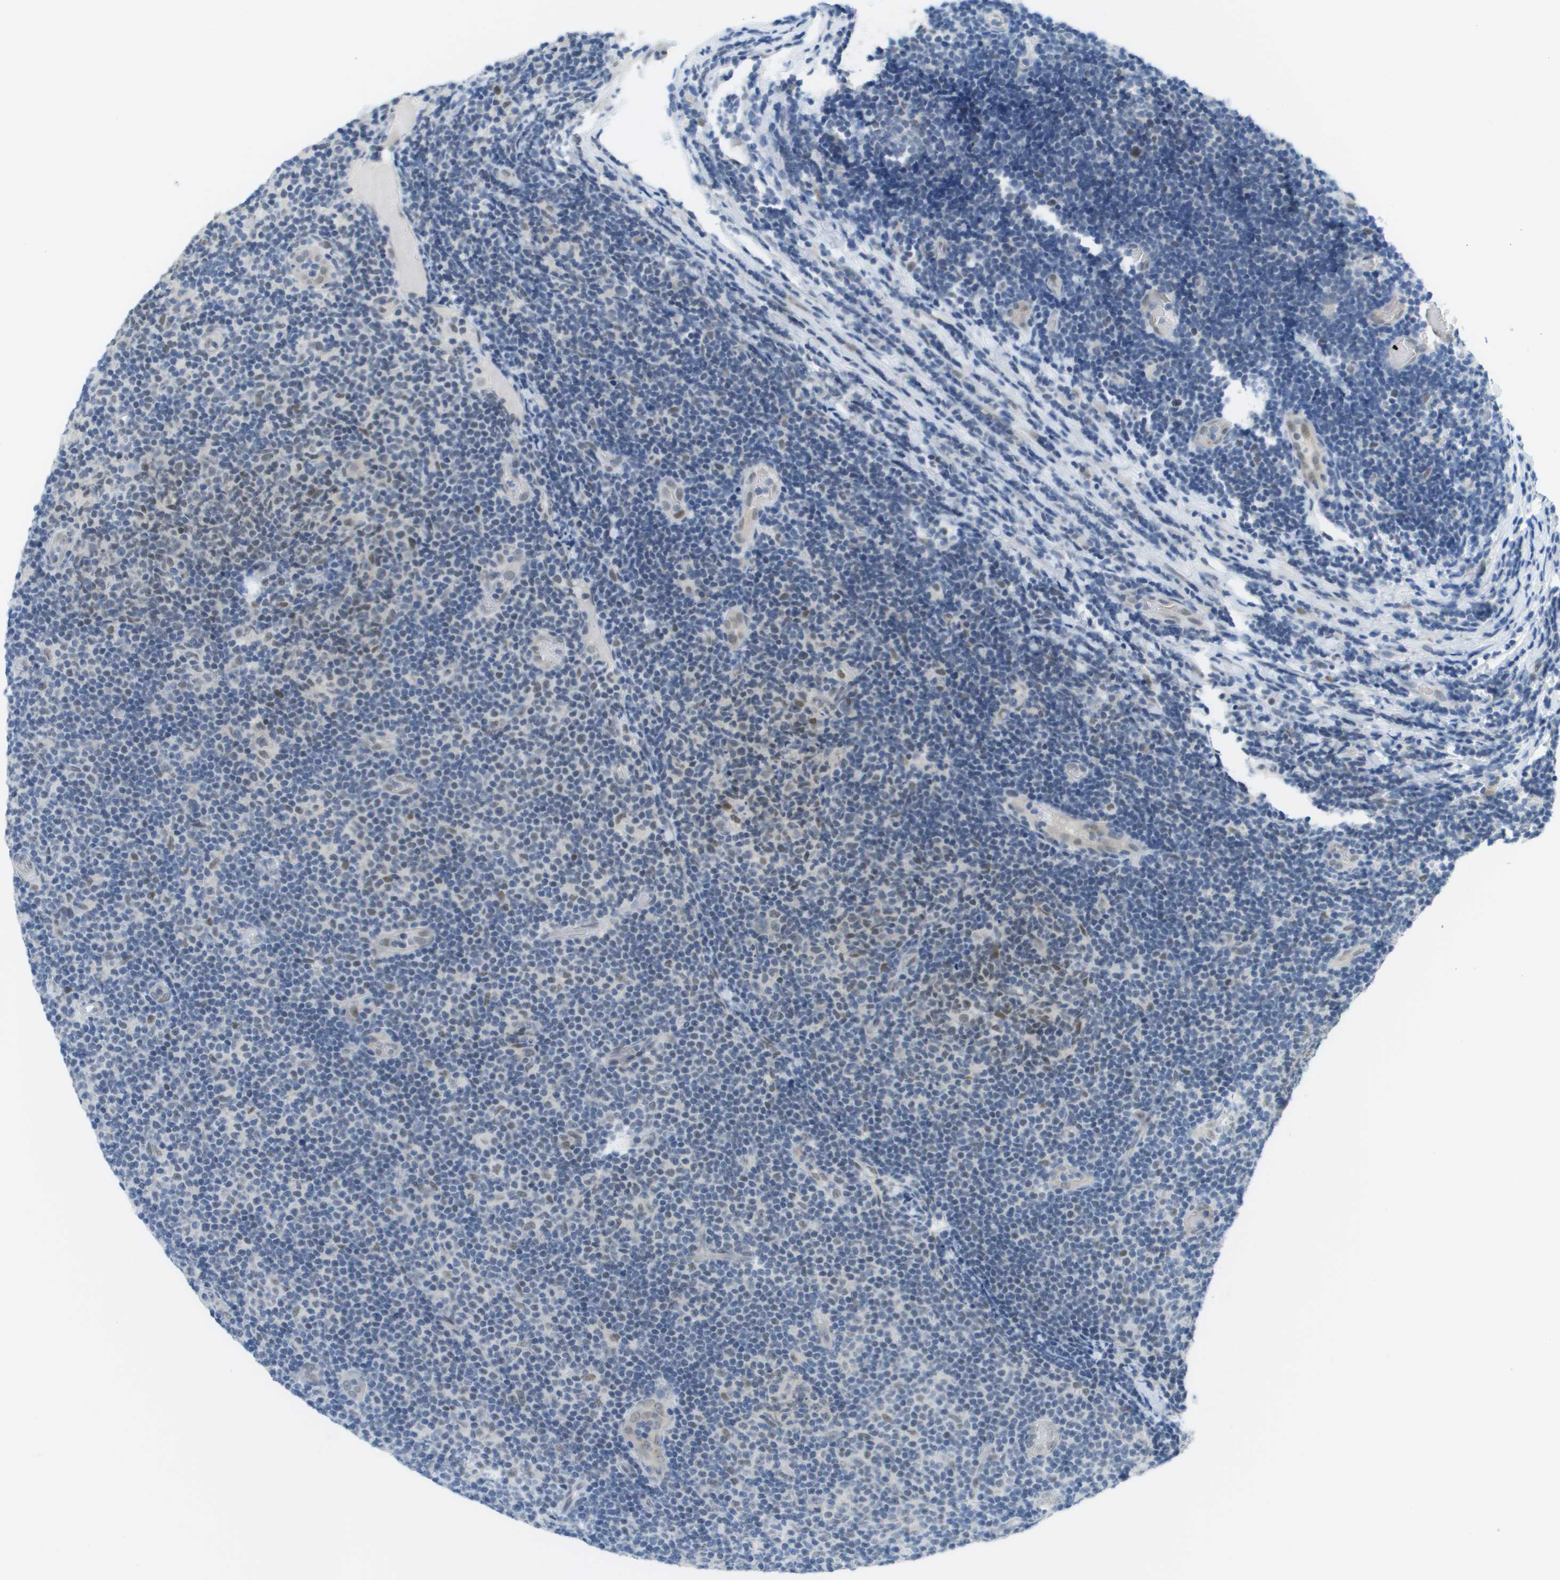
{"staining": {"intensity": "moderate", "quantity": "<25%", "location": "nuclear"}, "tissue": "lymphoma", "cell_type": "Tumor cells", "image_type": "cancer", "snomed": [{"axis": "morphology", "description": "Malignant lymphoma, non-Hodgkin's type, Low grade"}, {"axis": "topography", "description": "Lymph node"}], "caption": "Malignant lymphoma, non-Hodgkin's type (low-grade) tissue reveals moderate nuclear positivity in approximately <25% of tumor cells, visualized by immunohistochemistry.", "gene": "ARID1B", "patient": {"sex": "male", "age": 83}}